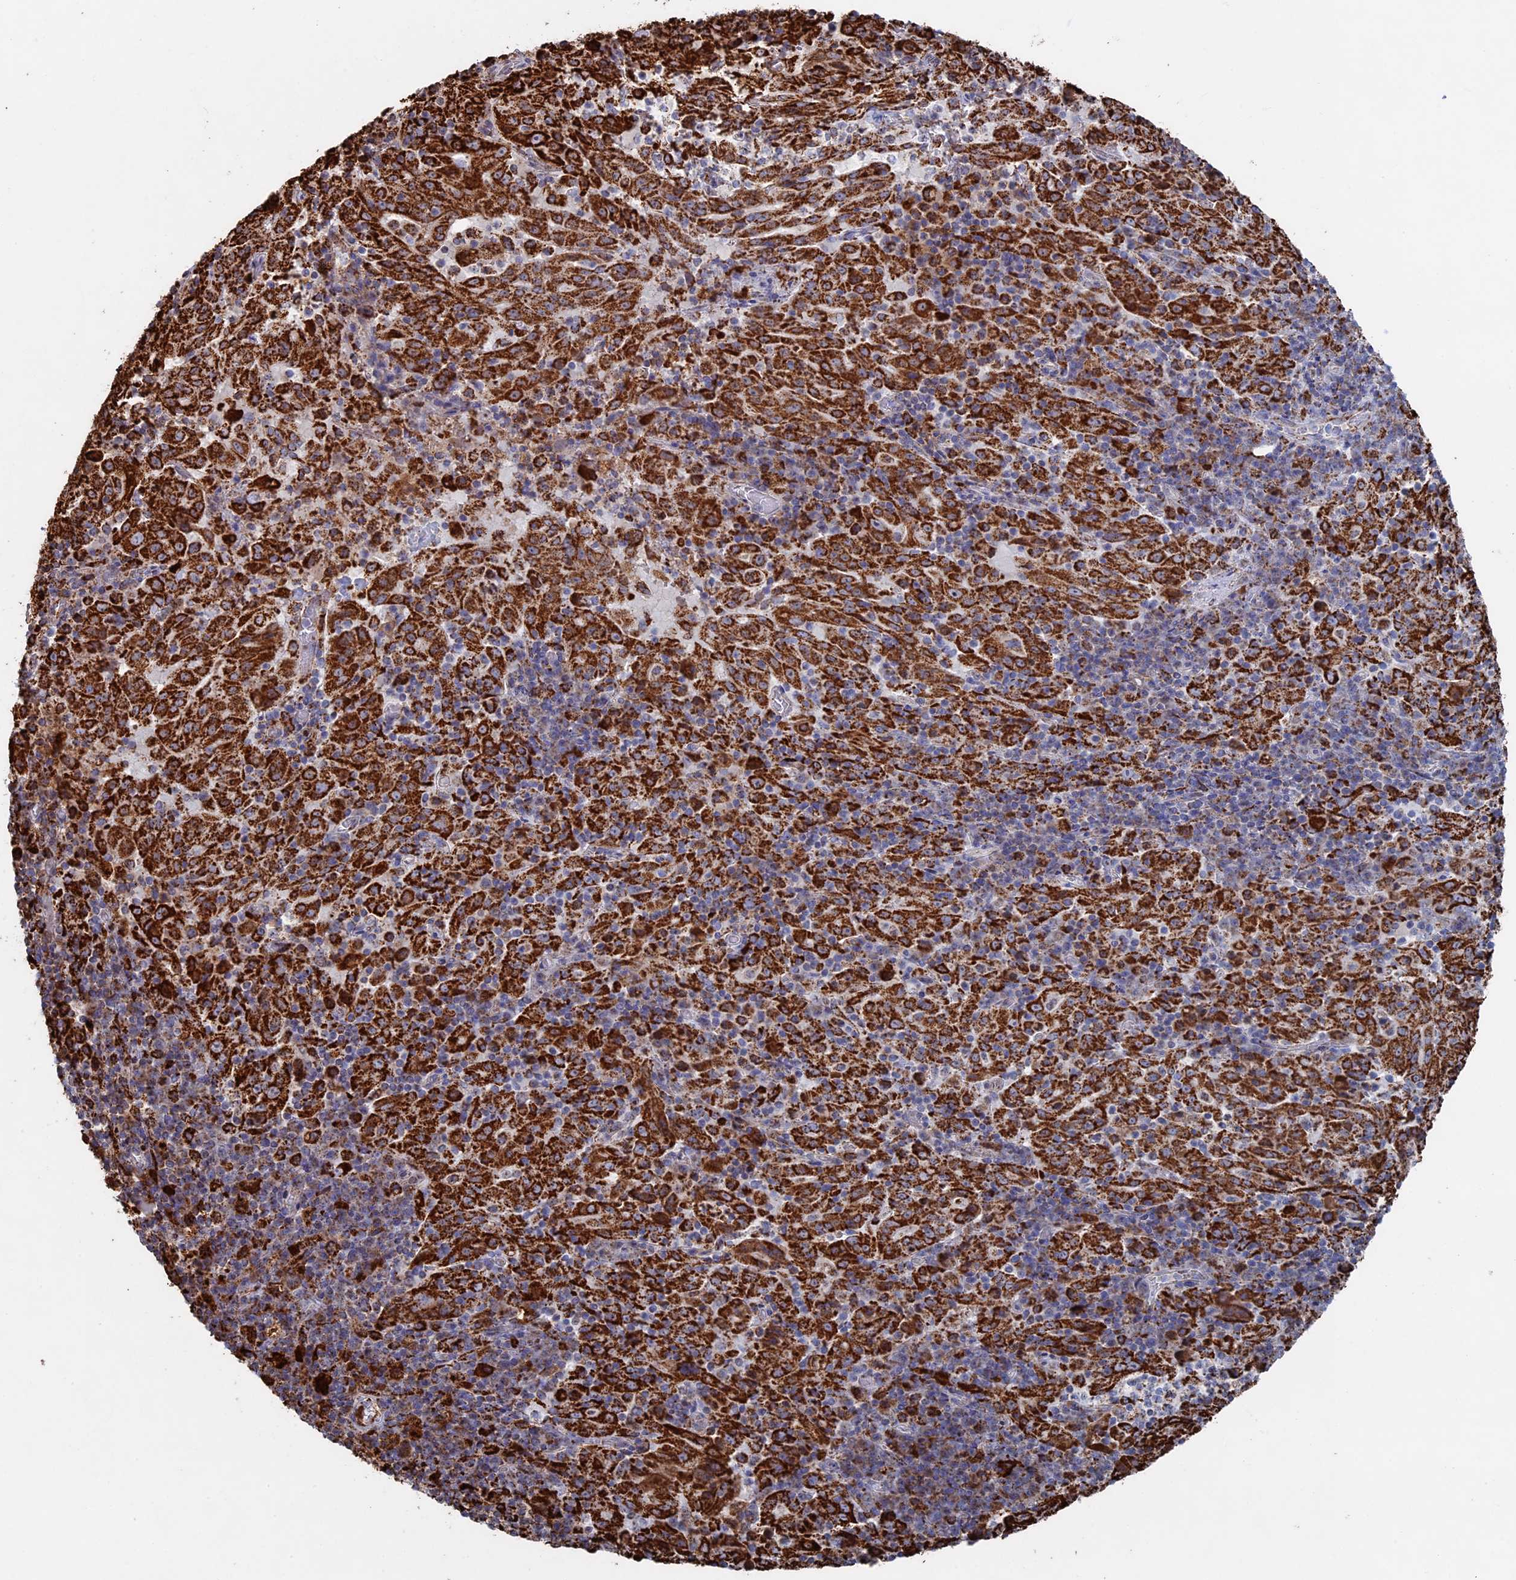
{"staining": {"intensity": "strong", "quantity": ">75%", "location": "cytoplasmic/membranous"}, "tissue": "pancreatic cancer", "cell_type": "Tumor cells", "image_type": "cancer", "snomed": [{"axis": "morphology", "description": "Adenocarcinoma, NOS"}, {"axis": "topography", "description": "Pancreas"}], "caption": "The image shows immunohistochemical staining of pancreatic cancer. There is strong cytoplasmic/membranous expression is identified in approximately >75% of tumor cells.", "gene": "SEC24D", "patient": {"sex": "male", "age": 63}}